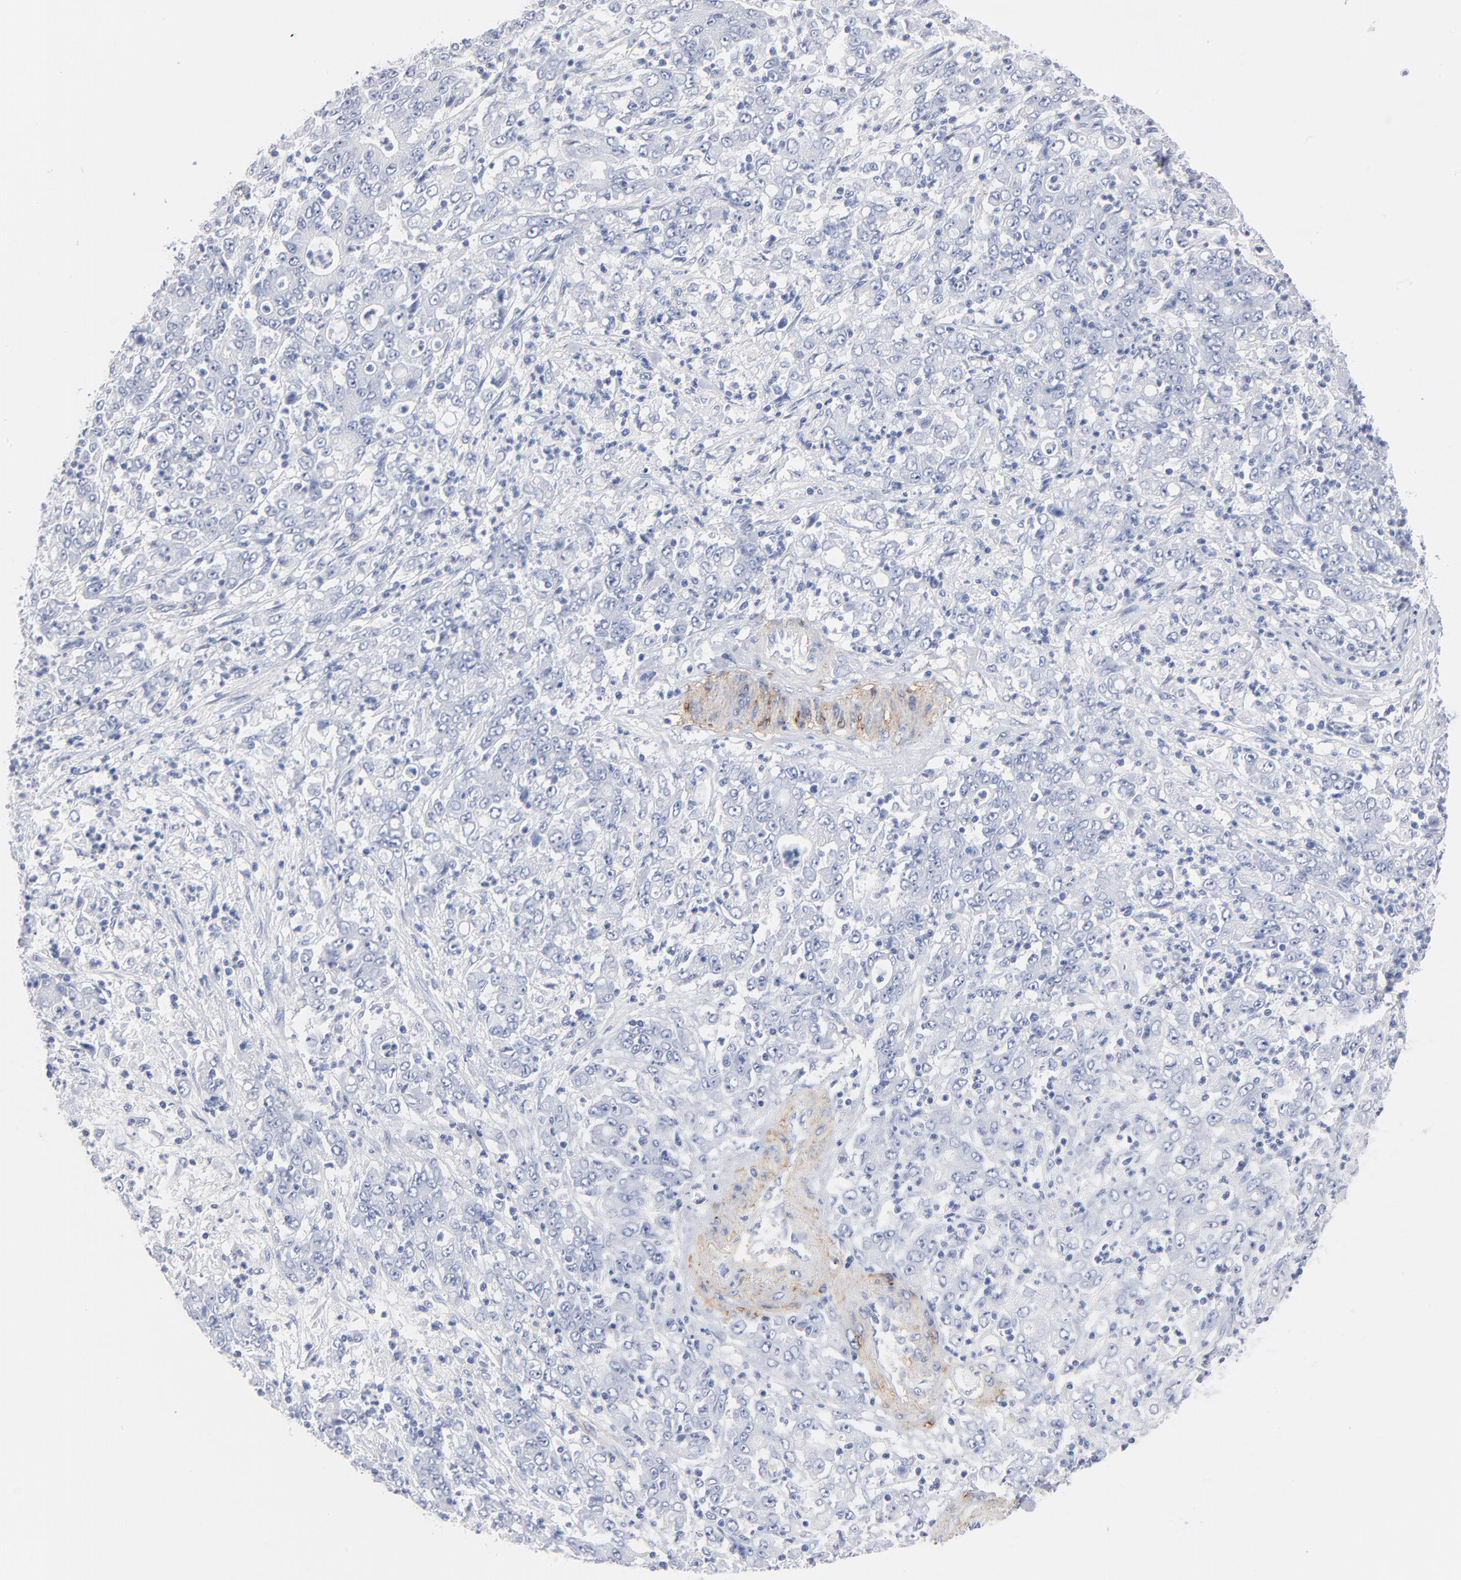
{"staining": {"intensity": "negative", "quantity": "none", "location": "none"}, "tissue": "stomach cancer", "cell_type": "Tumor cells", "image_type": "cancer", "snomed": [{"axis": "morphology", "description": "Adenocarcinoma, NOS"}, {"axis": "topography", "description": "Stomach, lower"}], "caption": "Immunohistochemistry image of human adenocarcinoma (stomach) stained for a protein (brown), which displays no staining in tumor cells.", "gene": "AGTR1", "patient": {"sex": "female", "age": 71}}